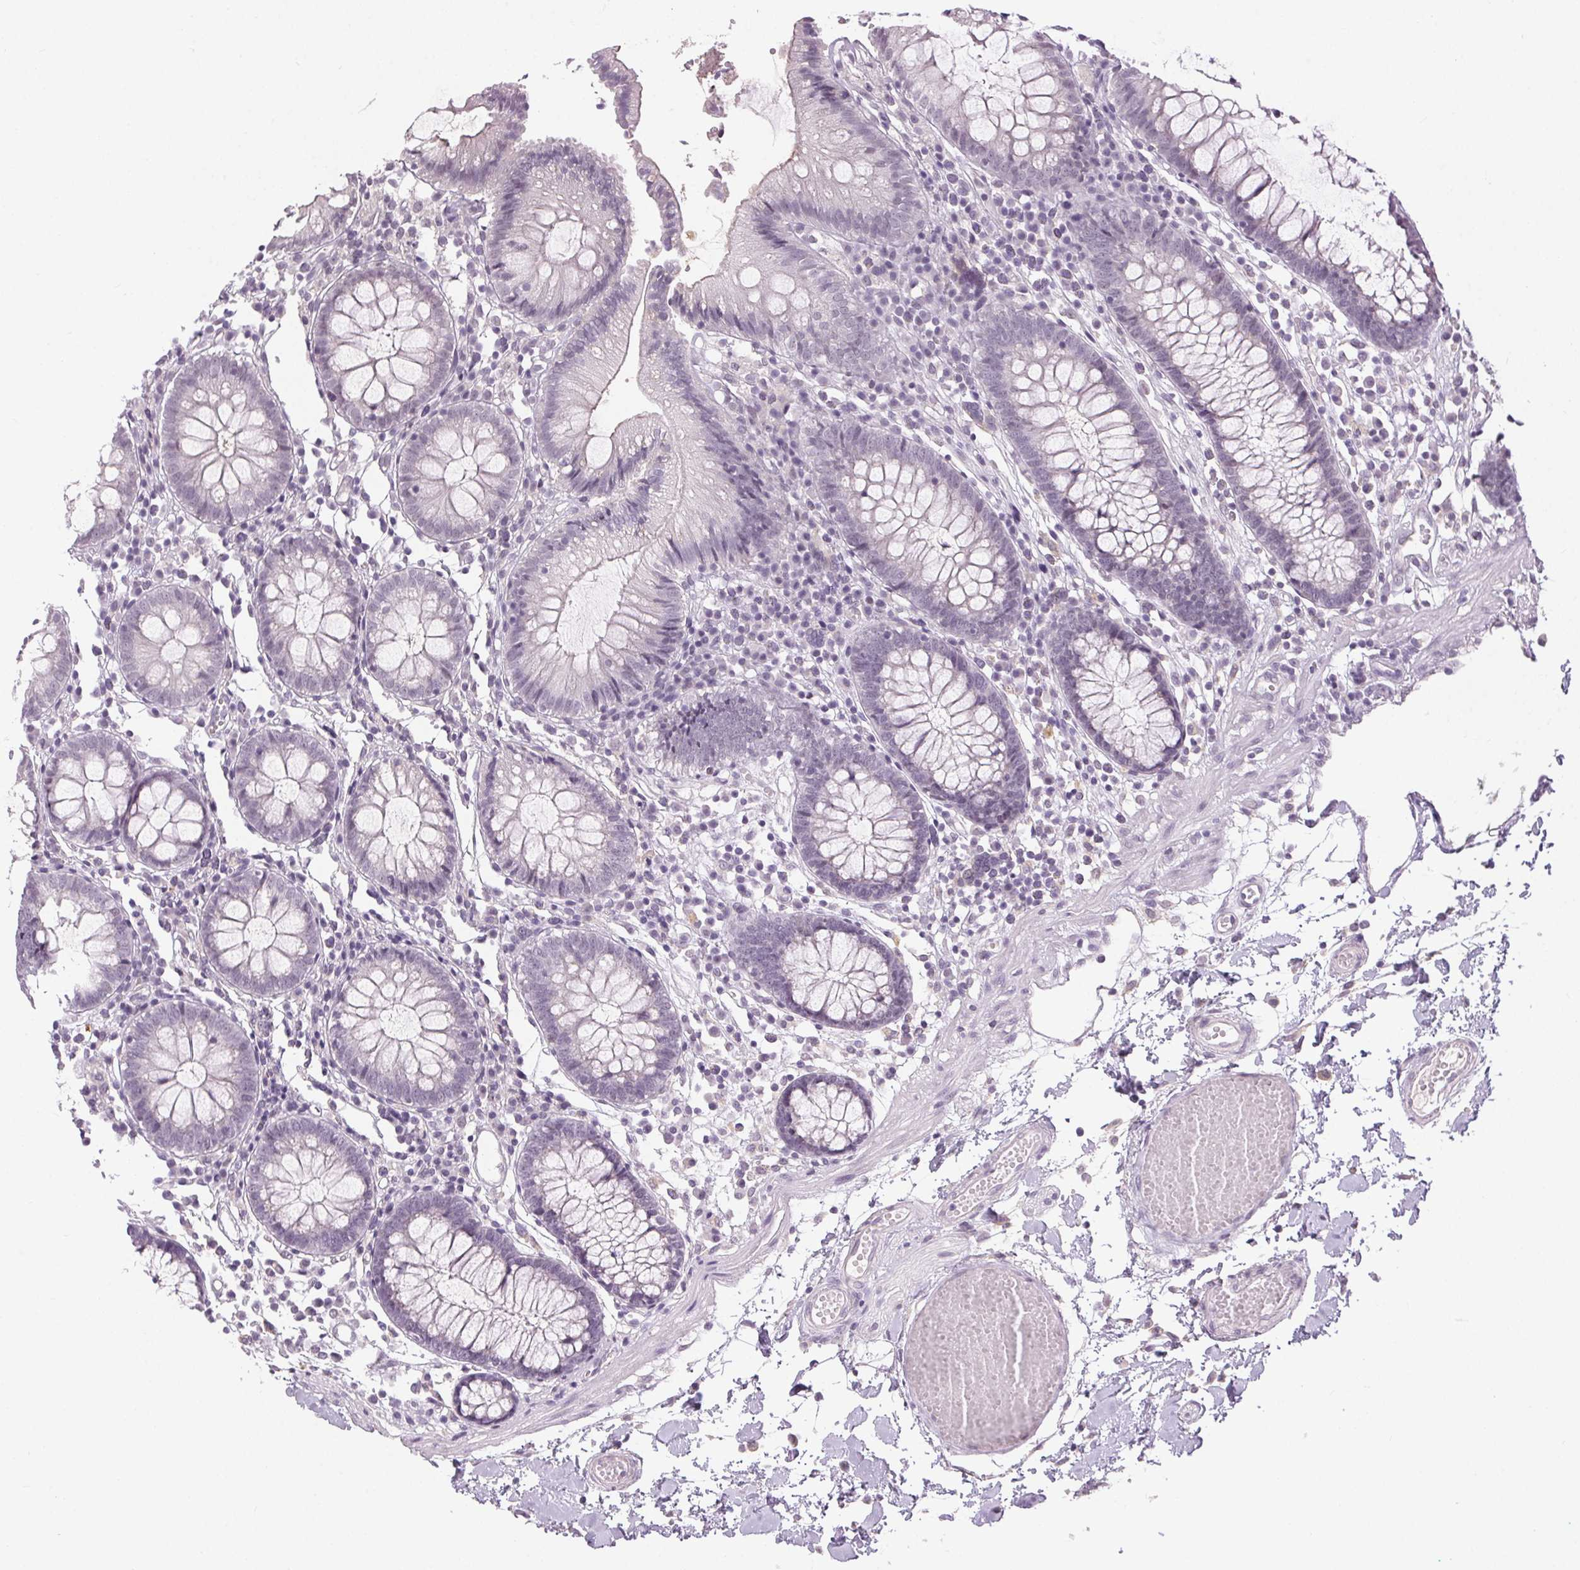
{"staining": {"intensity": "negative", "quantity": "none", "location": "none"}, "tissue": "colon", "cell_type": "Endothelial cells", "image_type": "normal", "snomed": [{"axis": "morphology", "description": "Normal tissue, NOS"}, {"axis": "morphology", "description": "Adenocarcinoma, NOS"}, {"axis": "topography", "description": "Colon"}], "caption": "Immunohistochemistry (IHC) image of unremarkable colon: human colon stained with DAB exhibits no significant protein expression in endothelial cells.", "gene": "FAM168A", "patient": {"sex": "male", "age": 83}}